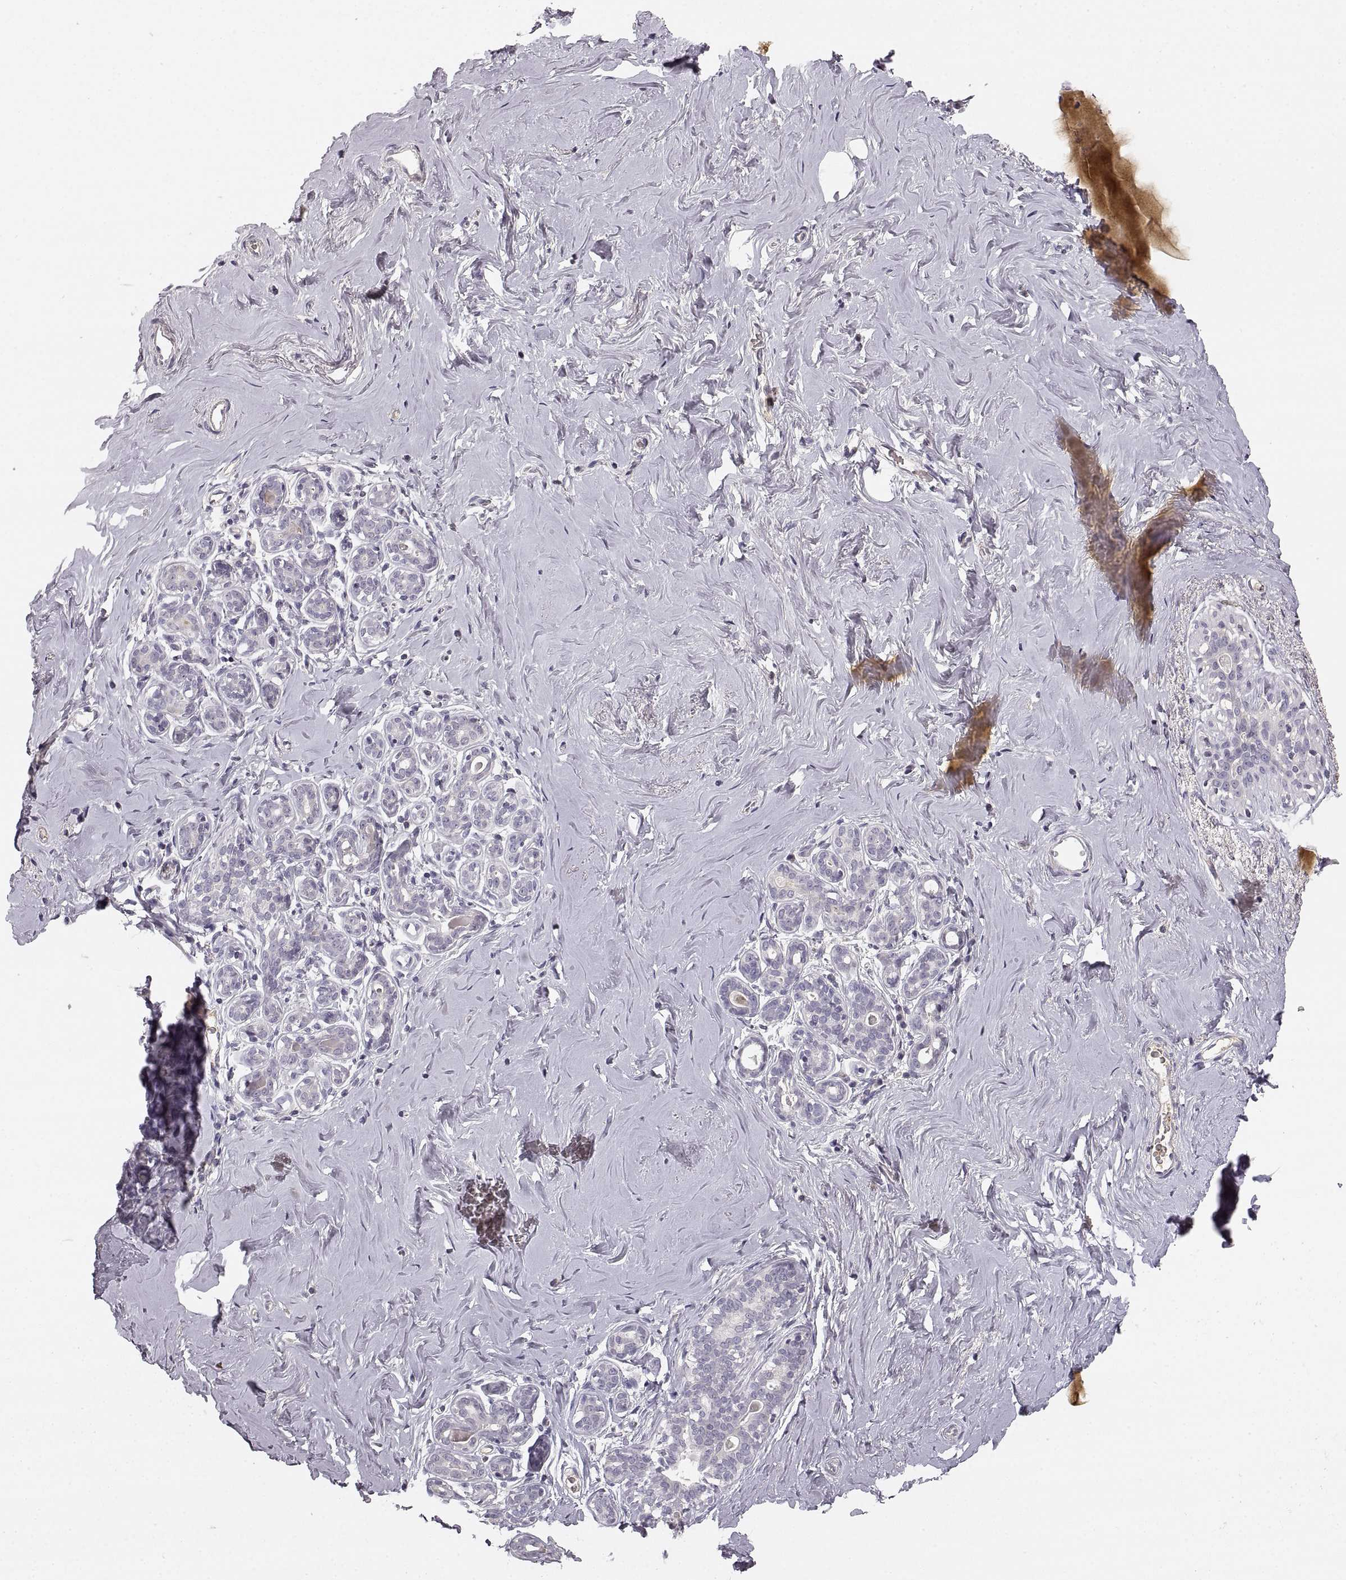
{"staining": {"intensity": "negative", "quantity": "none", "location": "none"}, "tissue": "breast", "cell_type": "Adipocytes", "image_type": "normal", "snomed": [{"axis": "morphology", "description": "Normal tissue, NOS"}, {"axis": "topography", "description": "Skin"}, {"axis": "topography", "description": "Breast"}], "caption": "Adipocytes are negative for protein expression in benign human breast. (DAB (3,3'-diaminobenzidine) immunohistochemistry with hematoxylin counter stain).", "gene": "RUNDC3A", "patient": {"sex": "female", "age": 43}}